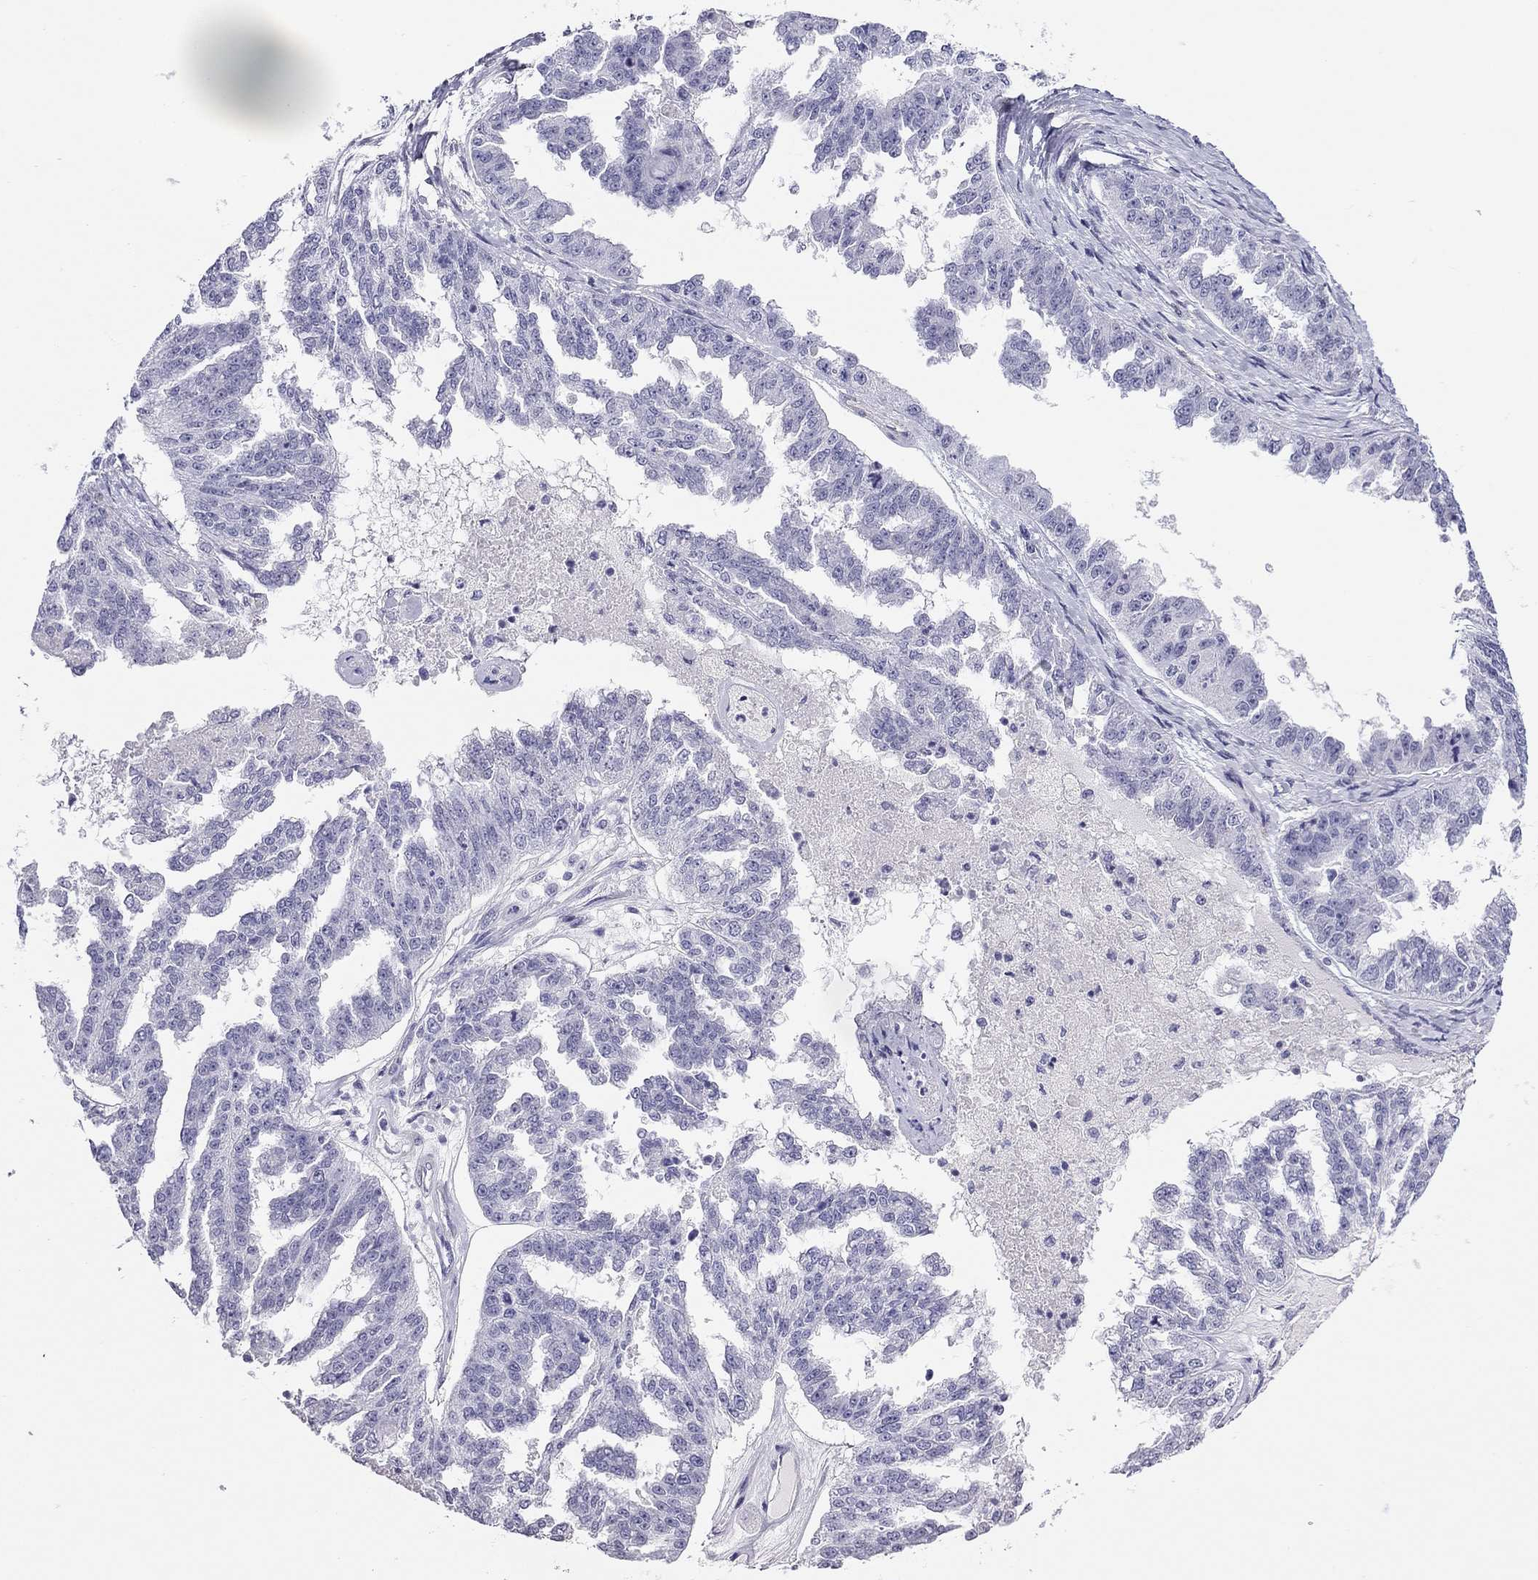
{"staining": {"intensity": "negative", "quantity": "none", "location": "none"}, "tissue": "ovarian cancer", "cell_type": "Tumor cells", "image_type": "cancer", "snomed": [{"axis": "morphology", "description": "Cystadenocarcinoma, serous, NOS"}, {"axis": "topography", "description": "Ovary"}], "caption": "Immunohistochemistry (IHC) photomicrograph of human ovarian serous cystadenocarcinoma stained for a protein (brown), which exhibits no expression in tumor cells.", "gene": "MYMX", "patient": {"sex": "female", "age": 58}}